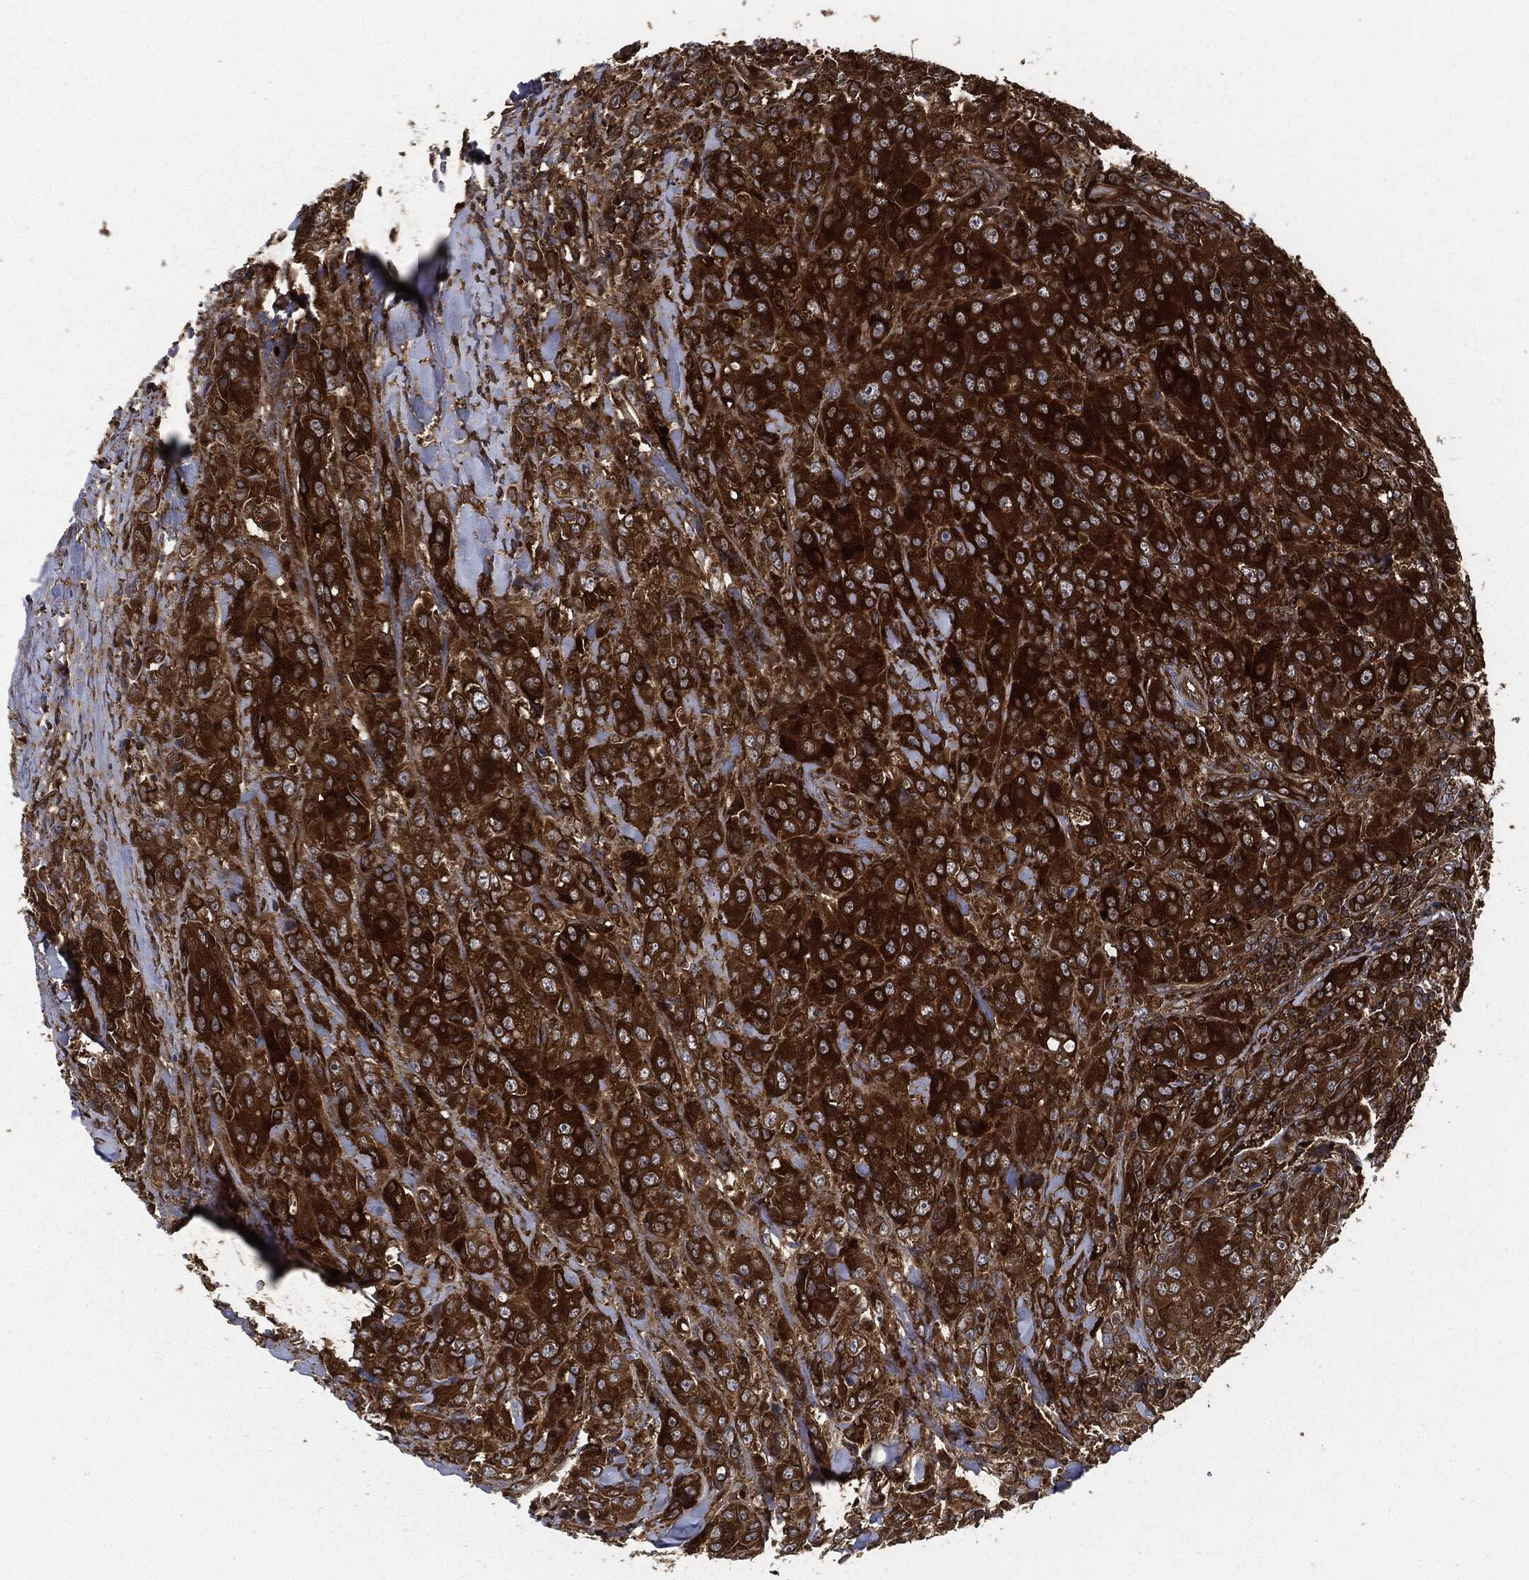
{"staining": {"intensity": "strong", "quantity": ">75%", "location": "cytoplasmic/membranous"}, "tissue": "breast cancer", "cell_type": "Tumor cells", "image_type": "cancer", "snomed": [{"axis": "morphology", "description": "Duct carcinoma"}, {"axis": "topography", "description": "Breast"}], "caption": "Invasive ductal carcinoma (breast) stained with immunohistochemistry (IHC) demonstrates strong cytoplasmic/membranous positivity in approximately >75% of tumor cells. Nuclei are stained in blue.", "gene": "XPNPEP1", "patient": {"sex": "female", "age": 43}}